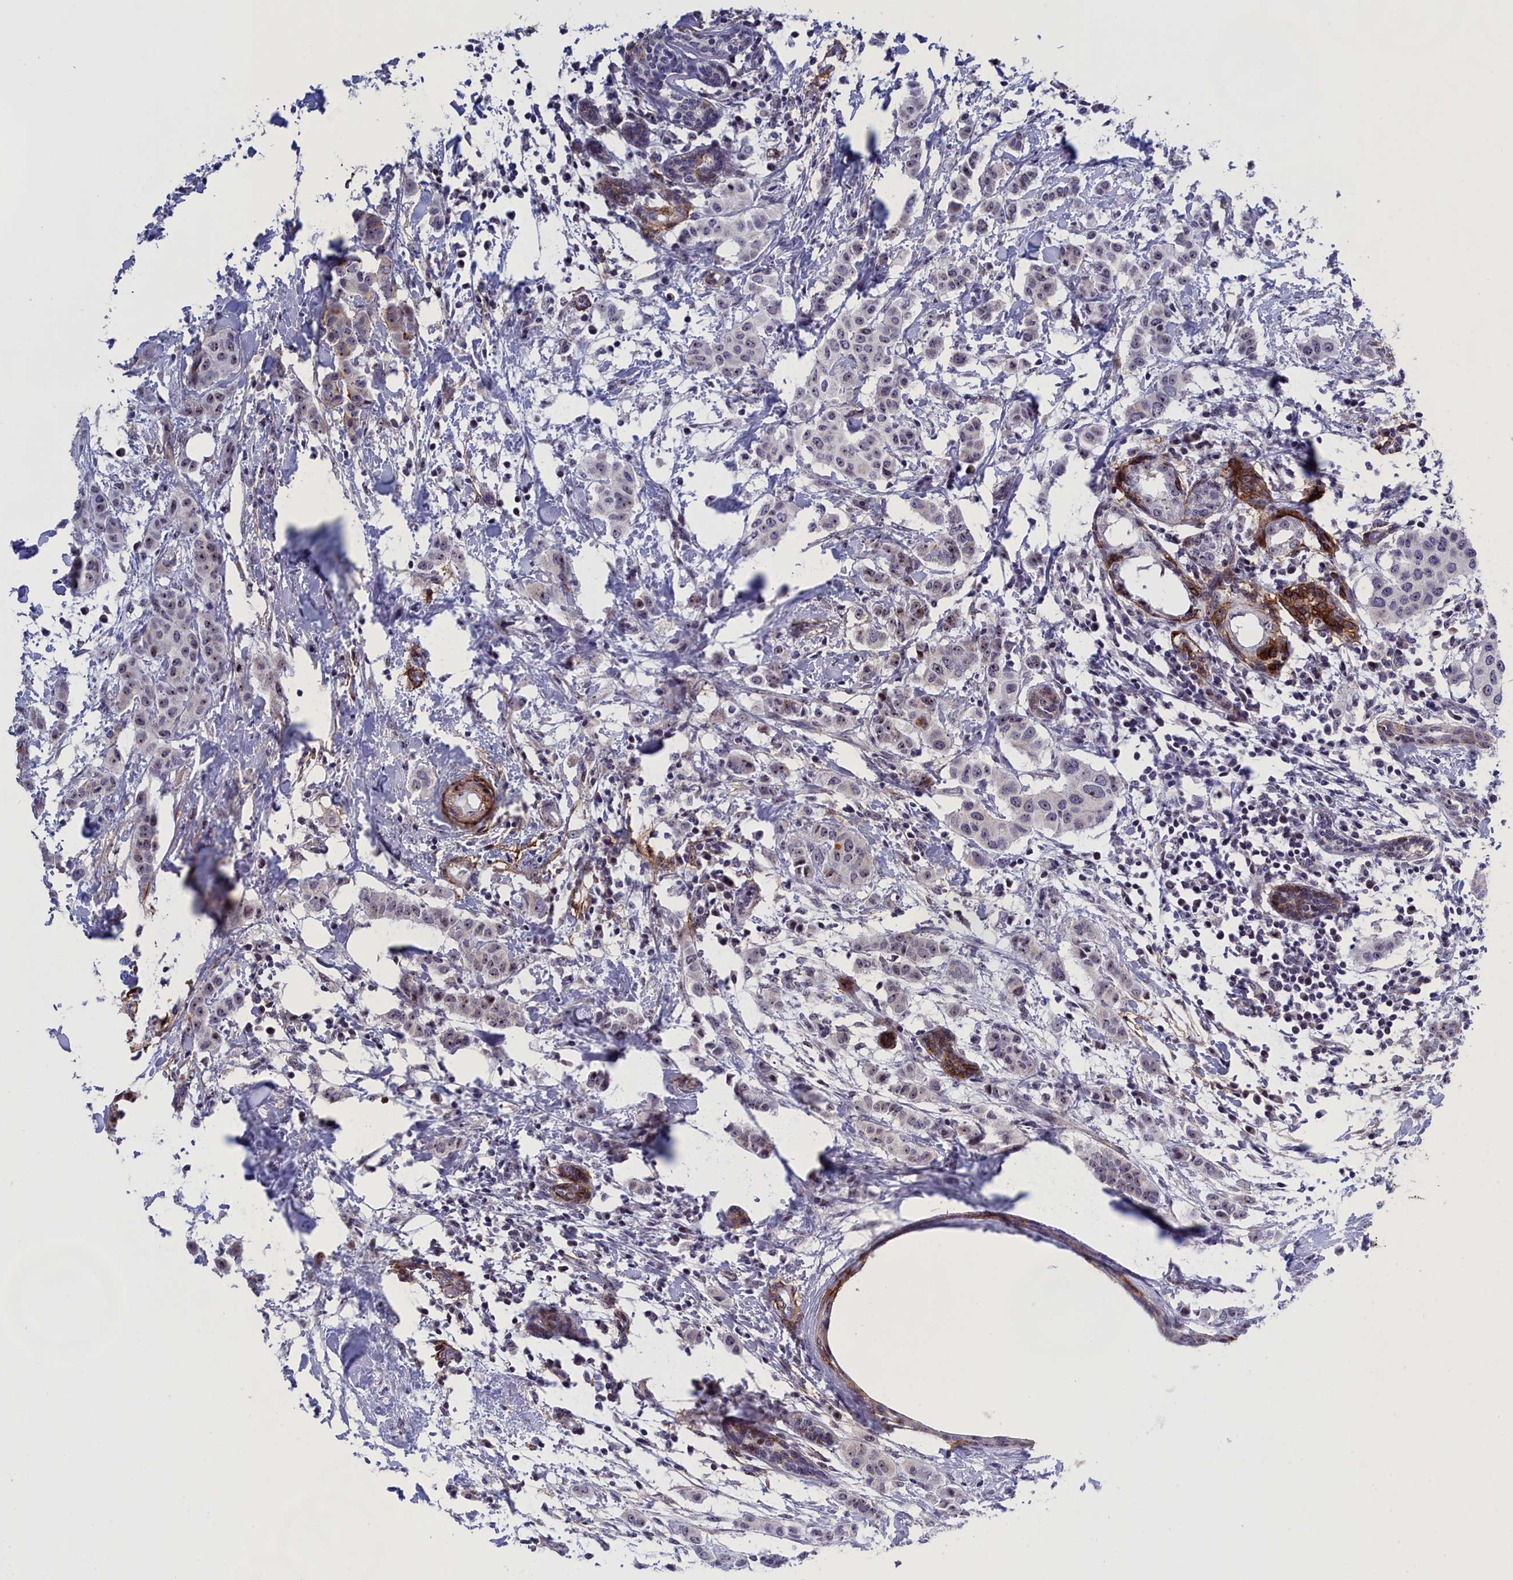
{"staining": {"intensity": "weak", "quantity": "<25%", "location": "nuclear"}, "tissue": "breast cancer", "cell_type": "Tumor cells", "image_type": "cancer", "snomed": [{"axis": "morphology", "description": "Duct carcinoma"}, {"axis": "topography", "description": "Breast"}], "caption": "Immunohistochemistry of human intraductal carcinoma (breast) displays no positivity in tumor cells. The staining is performed using DAB brown chromogen with nuclei counter-stained in using hematoxylin.", "gene": "PPAN", "patient": {"sex": "female", "age": 40}}